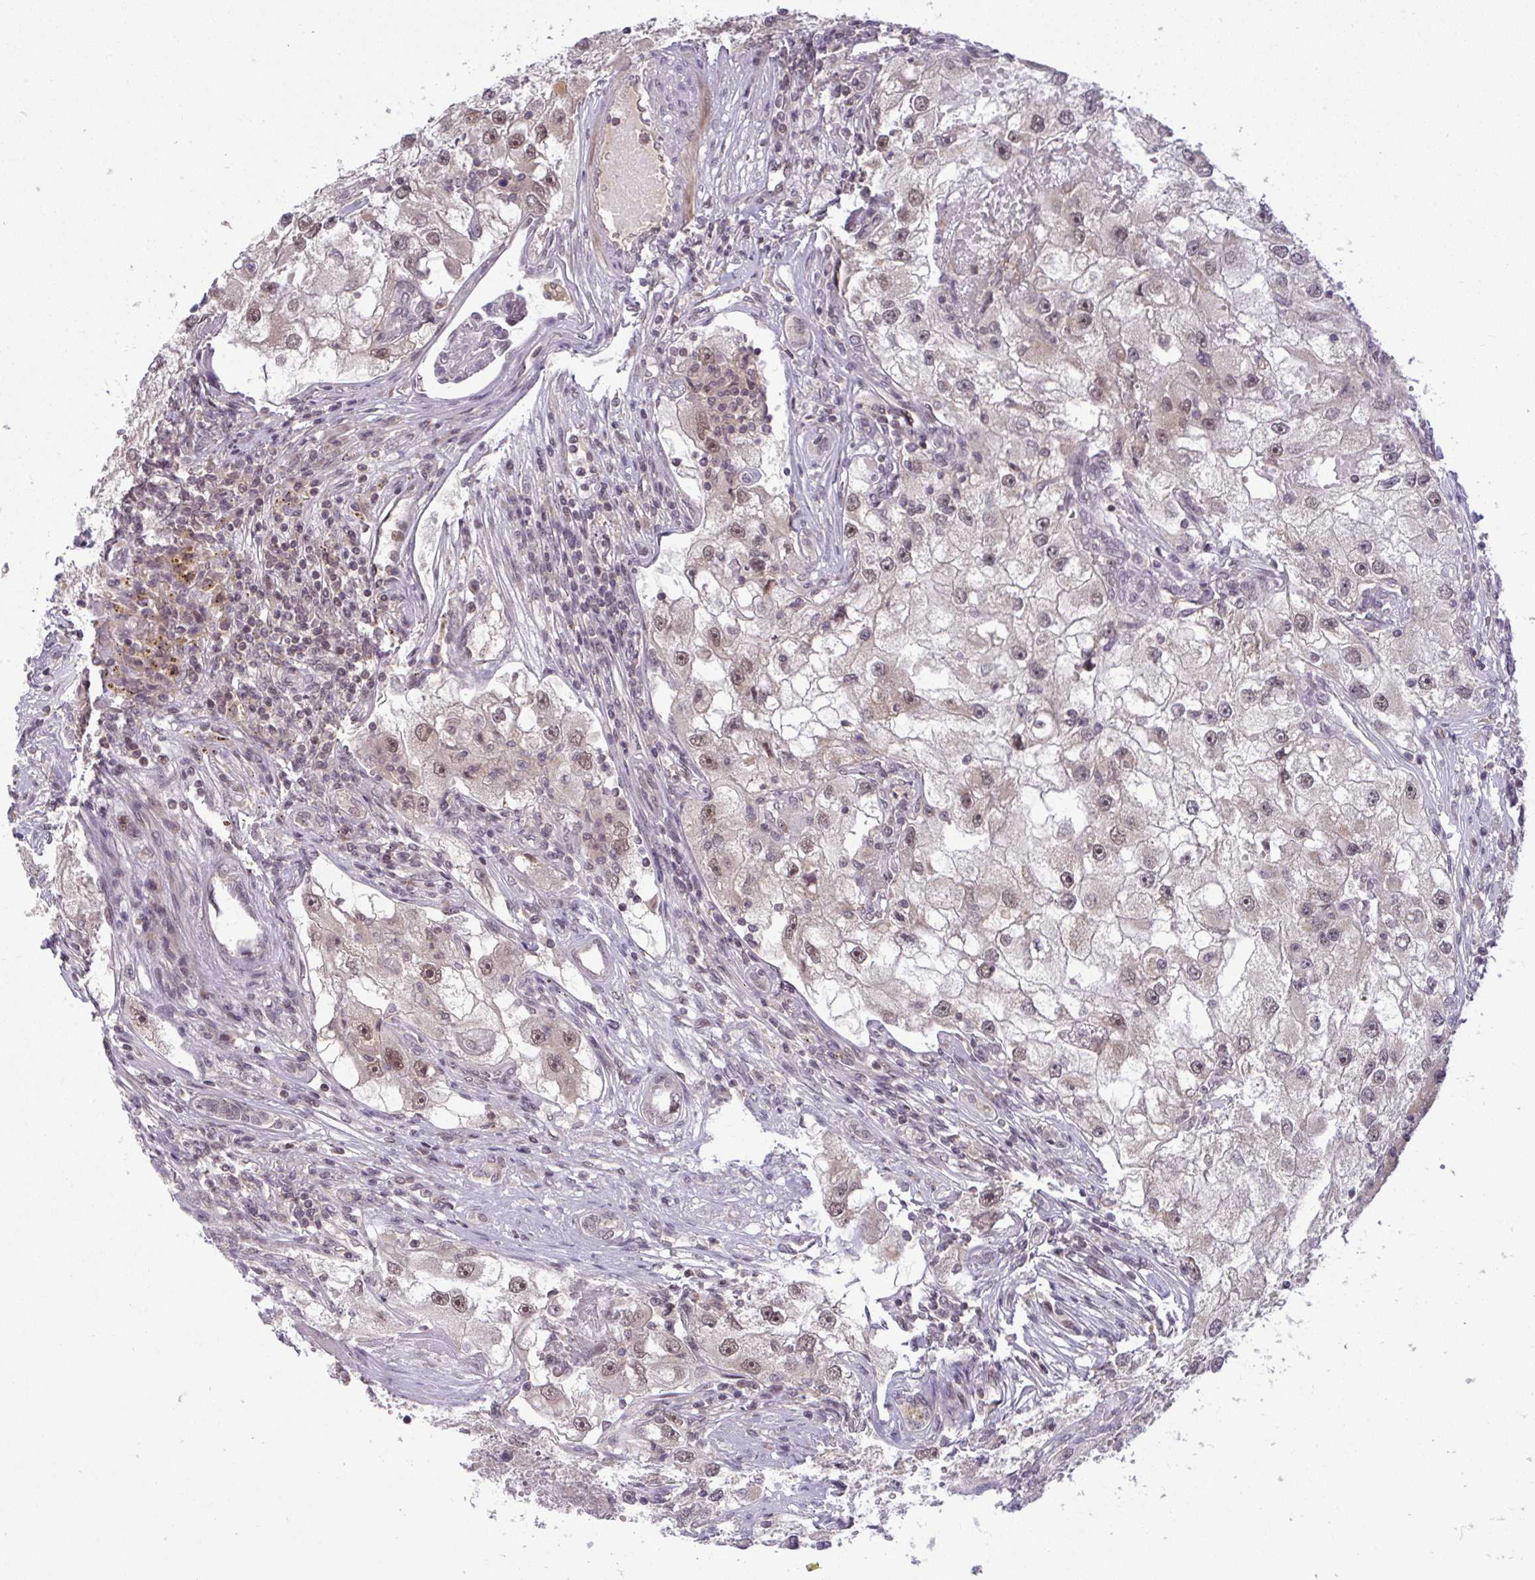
{"staining": {"intensity": "moderate", "quantity": "25%-75%", "location": "nuclear"}, "tissue": "renal cancer", "cell_type": "Tumor cells", "image_type": "cancer", "snomed": [{"axis": "morphology", "description": "Adenocarcinoma, NOS"}, {"axis": "topography", "description": "Kidney"}], "caption": "Tumor cells show moderate nuclear positivity in about 25%-75% of cells in renal cancer.", "gene": "KLF2", "patient": {"sex": "male", "age": 63}}